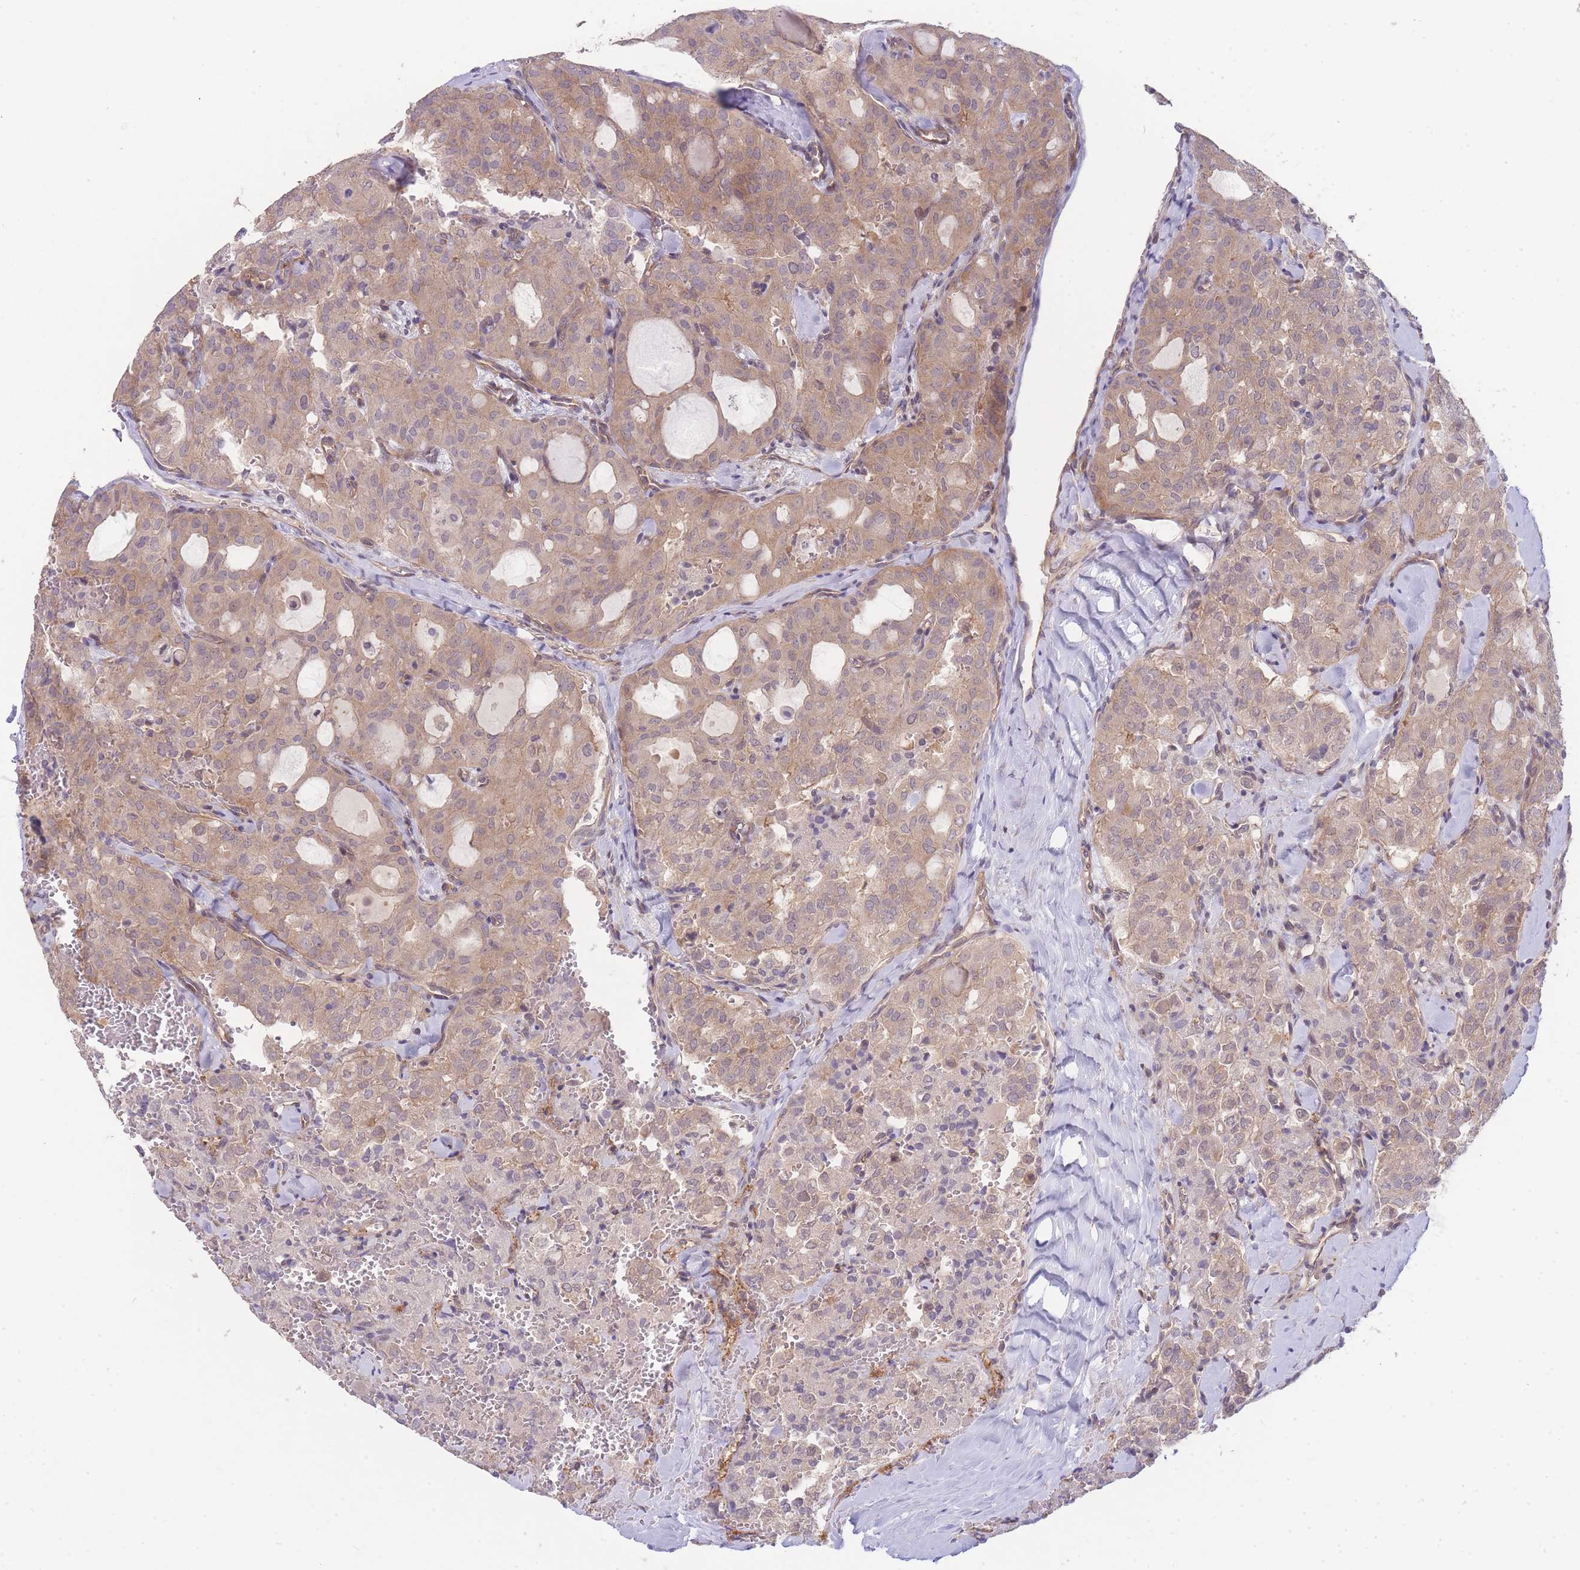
{"staining": {"intensity": "weak", "quantity": "25%-75%", "location": "cytoplasmic/membranous"}, "tissue": "thyroid cancer", "cell_type": "Tumor cells", "image_type": "cancer", "snomed": [{"axis": "morphology", "description": "Follicular adenoma carcinoma, NOS"}, {"axis": "topography", "description": "Thyroid gland"}], "caption": "An immunohistochemistry image of neoplastic tissue is shown. Protein staining in brown shows weak cytoplasmic/membranous positivity in thyroid follicular adenoma carcinoma within tumor cells. The staining is performed using DAB brown chromogen to label protein expression. The nuclei are counter-stained blue using hematoxylin.", "gene": "PFDN6", "patient": {"sex": "male", "age": 75}}